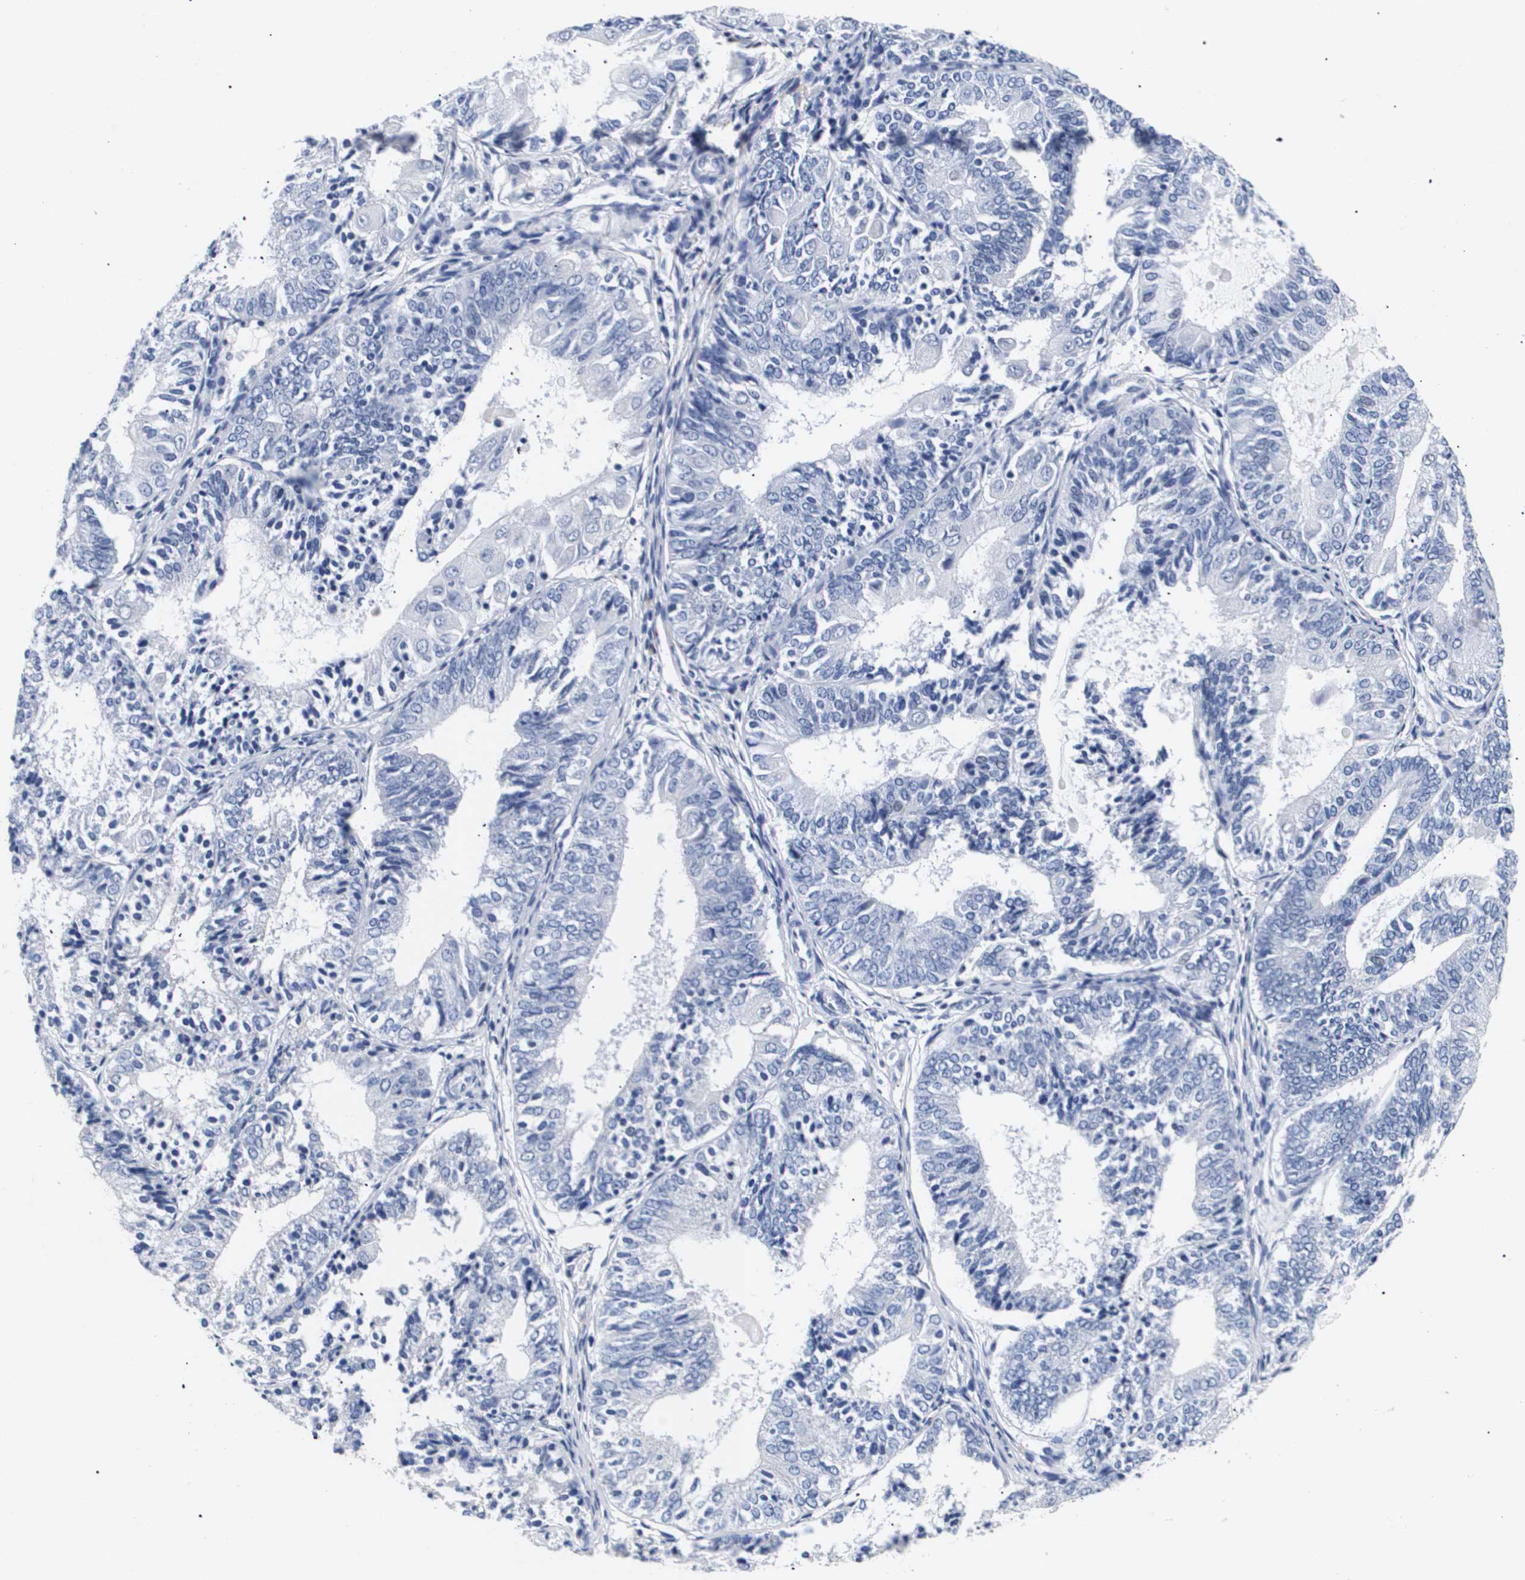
{"staining": {"intensity": "negative", "quantity": "none", "location": "none"}, "tissue": "endometrial cancer", "cell_type": "Tumor cells", "image_type": "cancer", "snomed": [{"axis": "morphology", "description": "Adenocarcinoma, NOS"}, {"axis": "topography", "description": "Endometrium"}], "caption": "This is a micrograph of immunohistochemistry (IHC) staining of endometrial adenocarcinoma, which shows no staining in tumor cells.", "gene": "ATP6V0A4", "patient": {"sex": "female", "age": 81}}